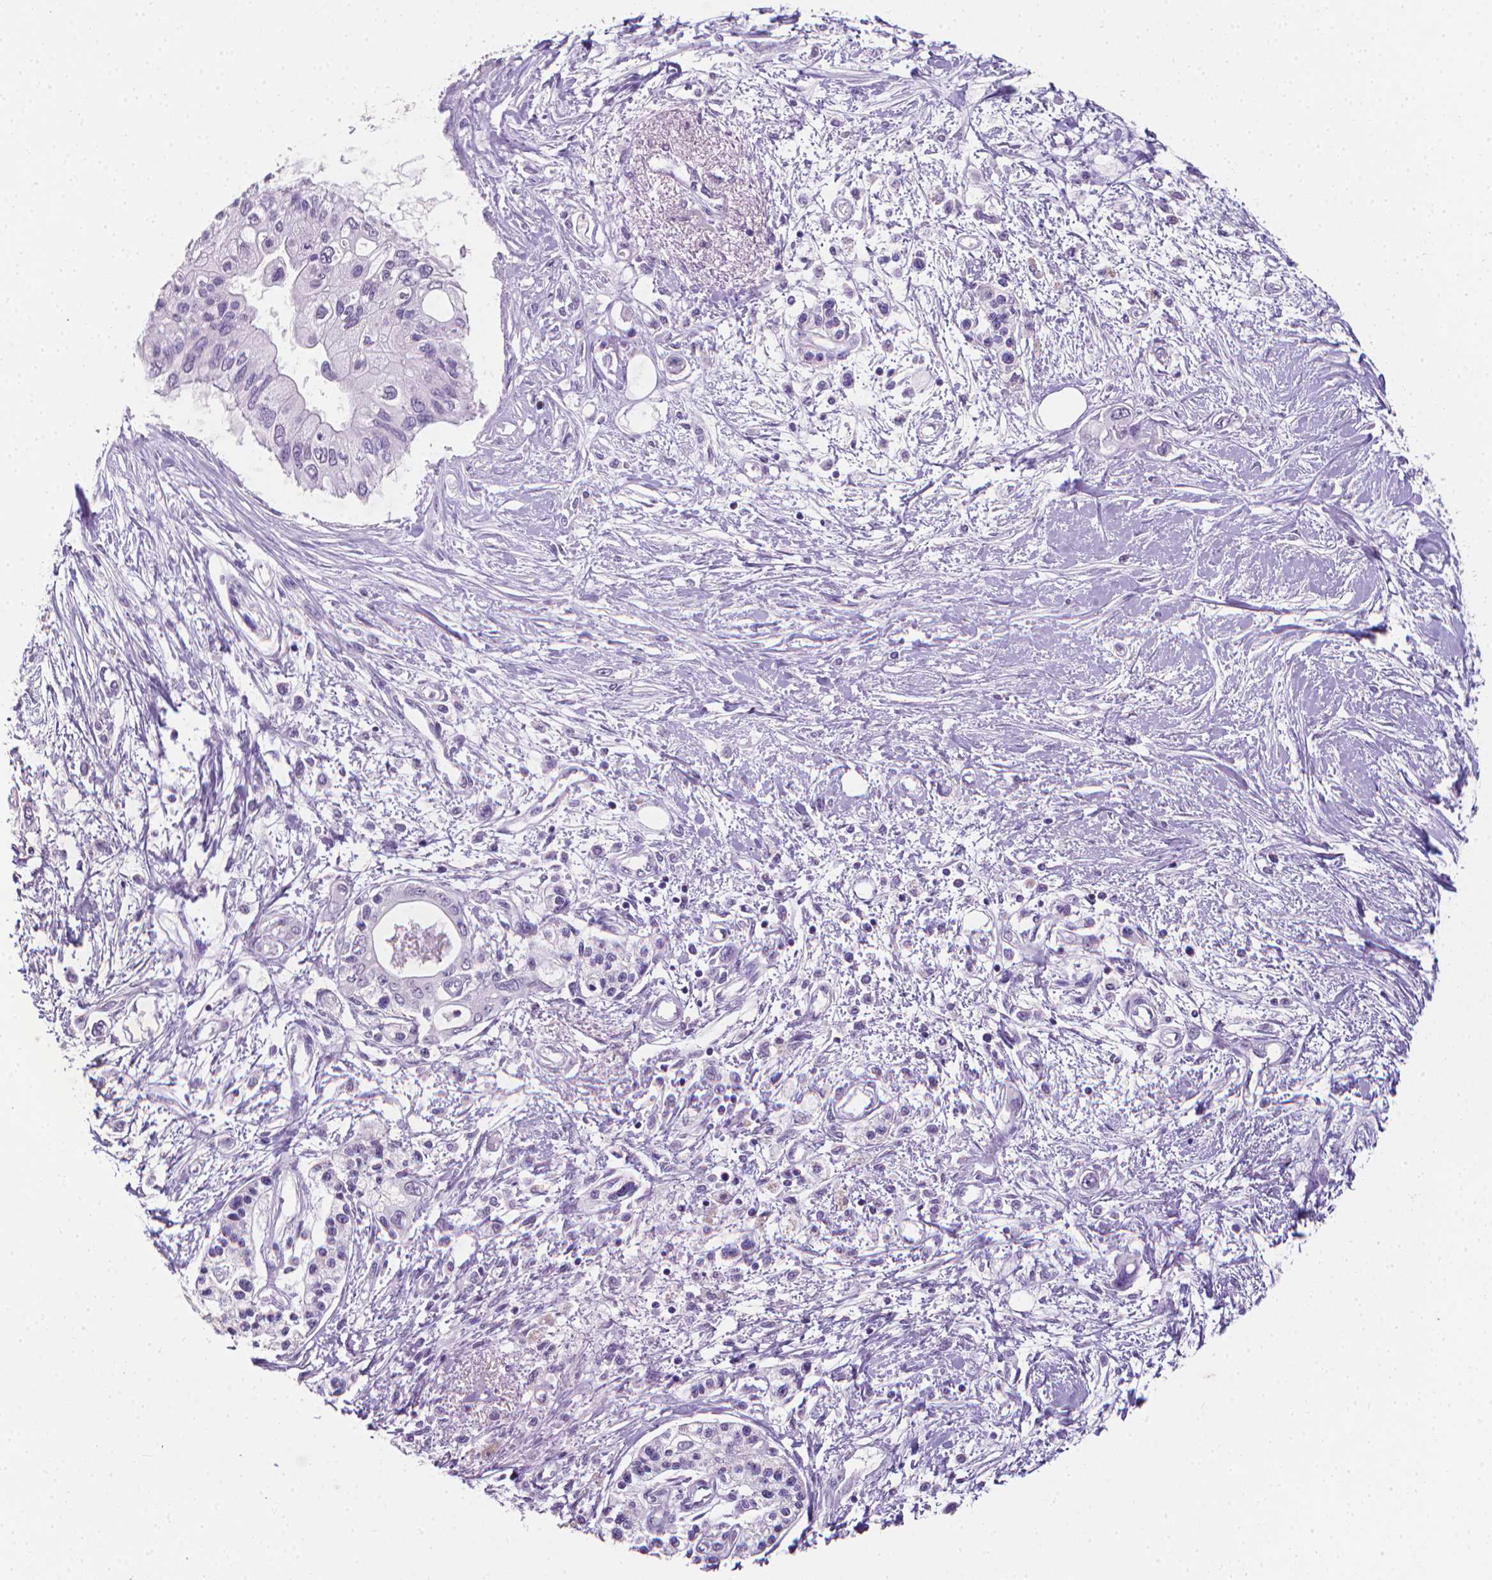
{"staining": {"intensity": "negative", "quantity": "none", "location": "none"}, "tissue": "pancreatic cancer", "cell_type": "Tumor cells", "image_type": "cancer", "snomed": [{"axis": "morphology", "description": "Adenocarcinoma, NOS"}, {"axis": "topography", "description": "Pancreas"}], "caption": "The histopathology image displays no significant staining in tumor cells of pancreatic cancer.", "gene": "XPNPEP2", "patient": {"sex": "female", "age": 77}}